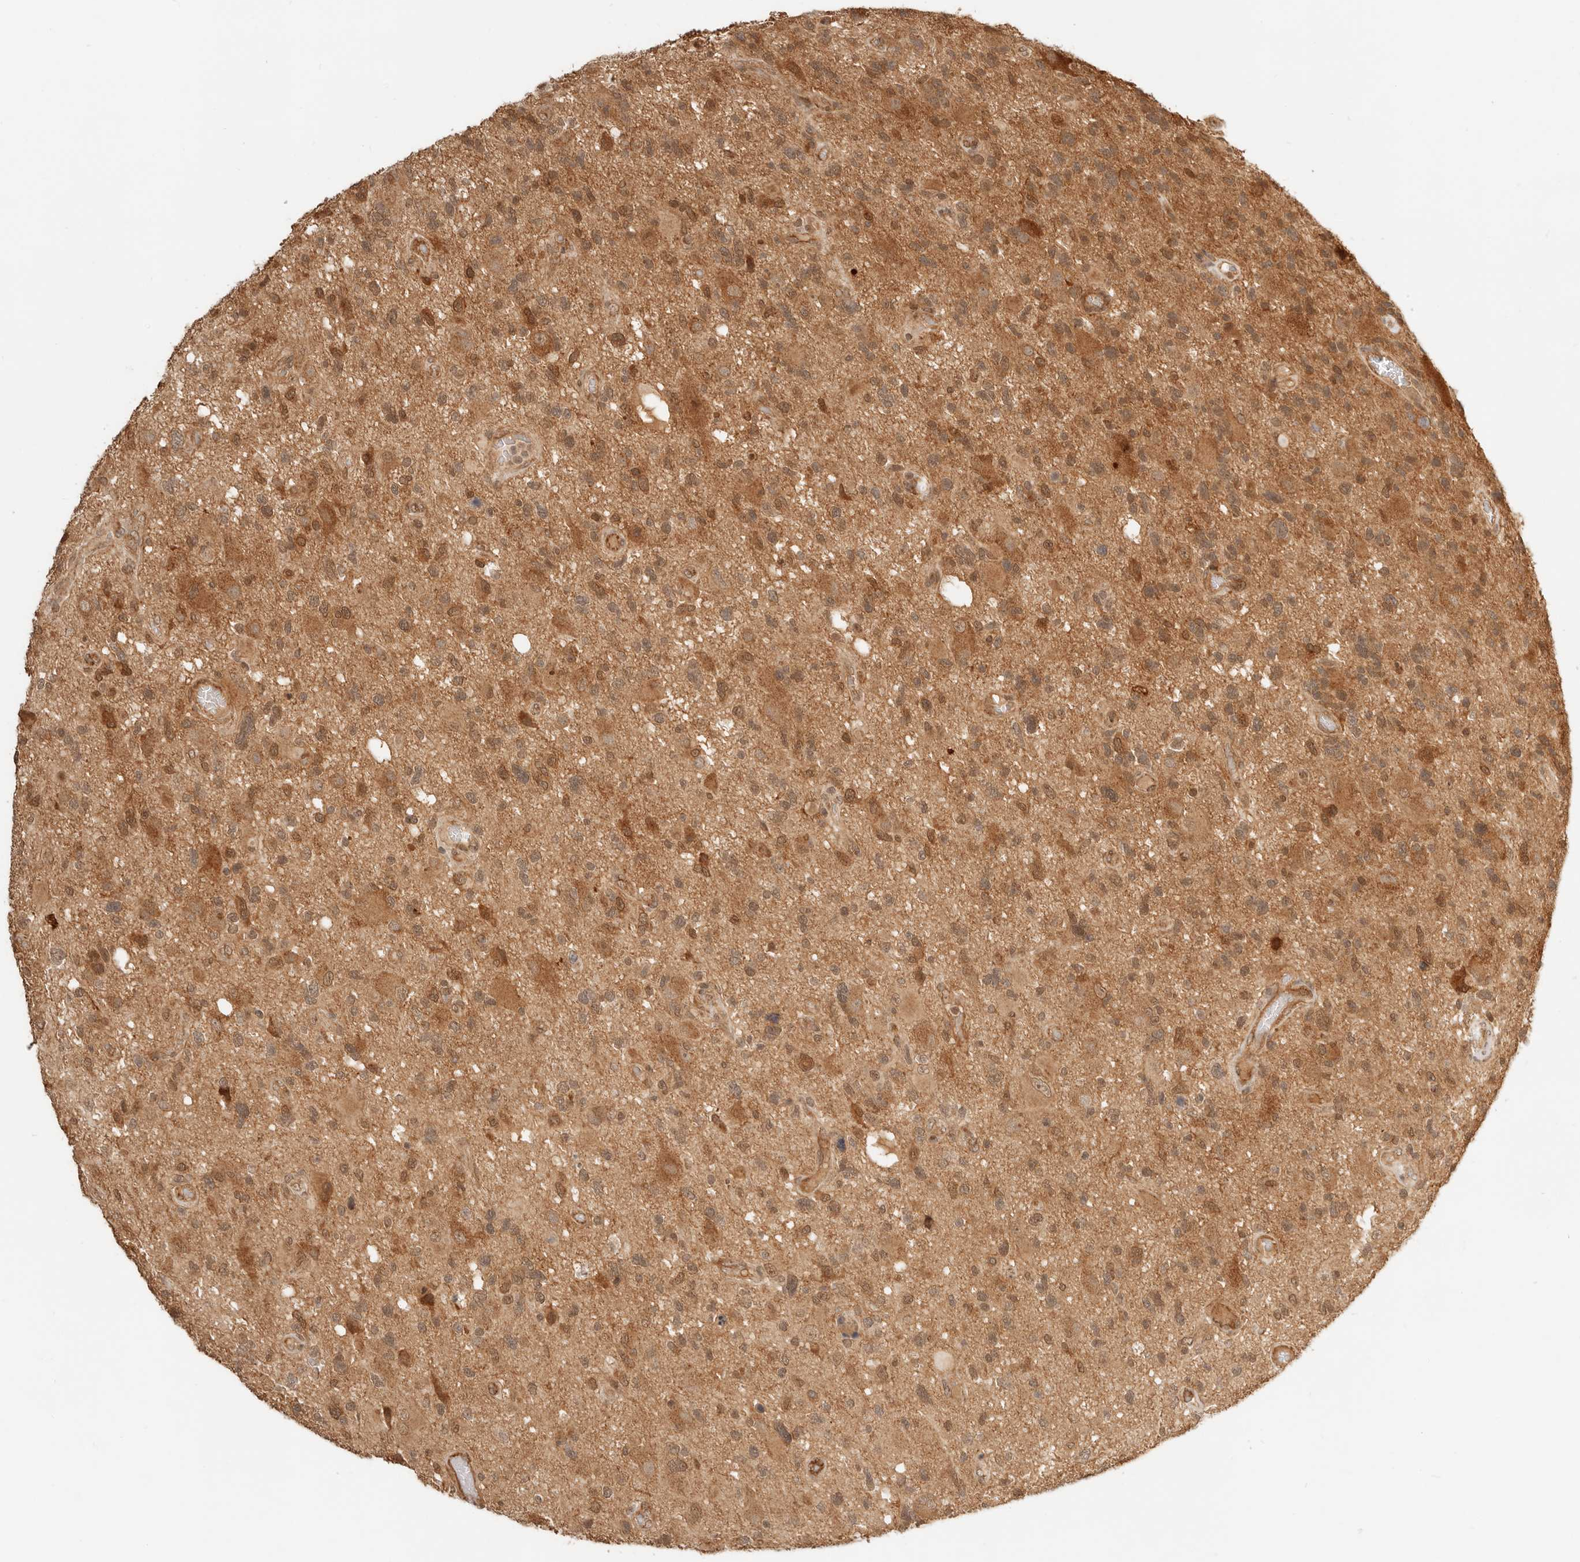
{"staining": {"intensity": "moderate", "quantity": "25%-75%", "location": "cytoplasmic/membranous,nuclear"}, "tissue": "glioma", "cell_type": "Tumor cells", "image_type": "cancer", "snomed": [{"axis": "morphology", "description": "Glioma, malignant, High grade"}, {"axis": "topography", "description": "Brain"}], "caption": "Immunohistochemistry (IHC) (DAB (3,3'-diaminobenzidine)) staining of glioma shows moderate cytoplasmic/membranous and nuclear protein positivity in about 25%-75% of tumor cells.", "gene": "BAALC", "patient": {"sex": "male", "age": 33}}